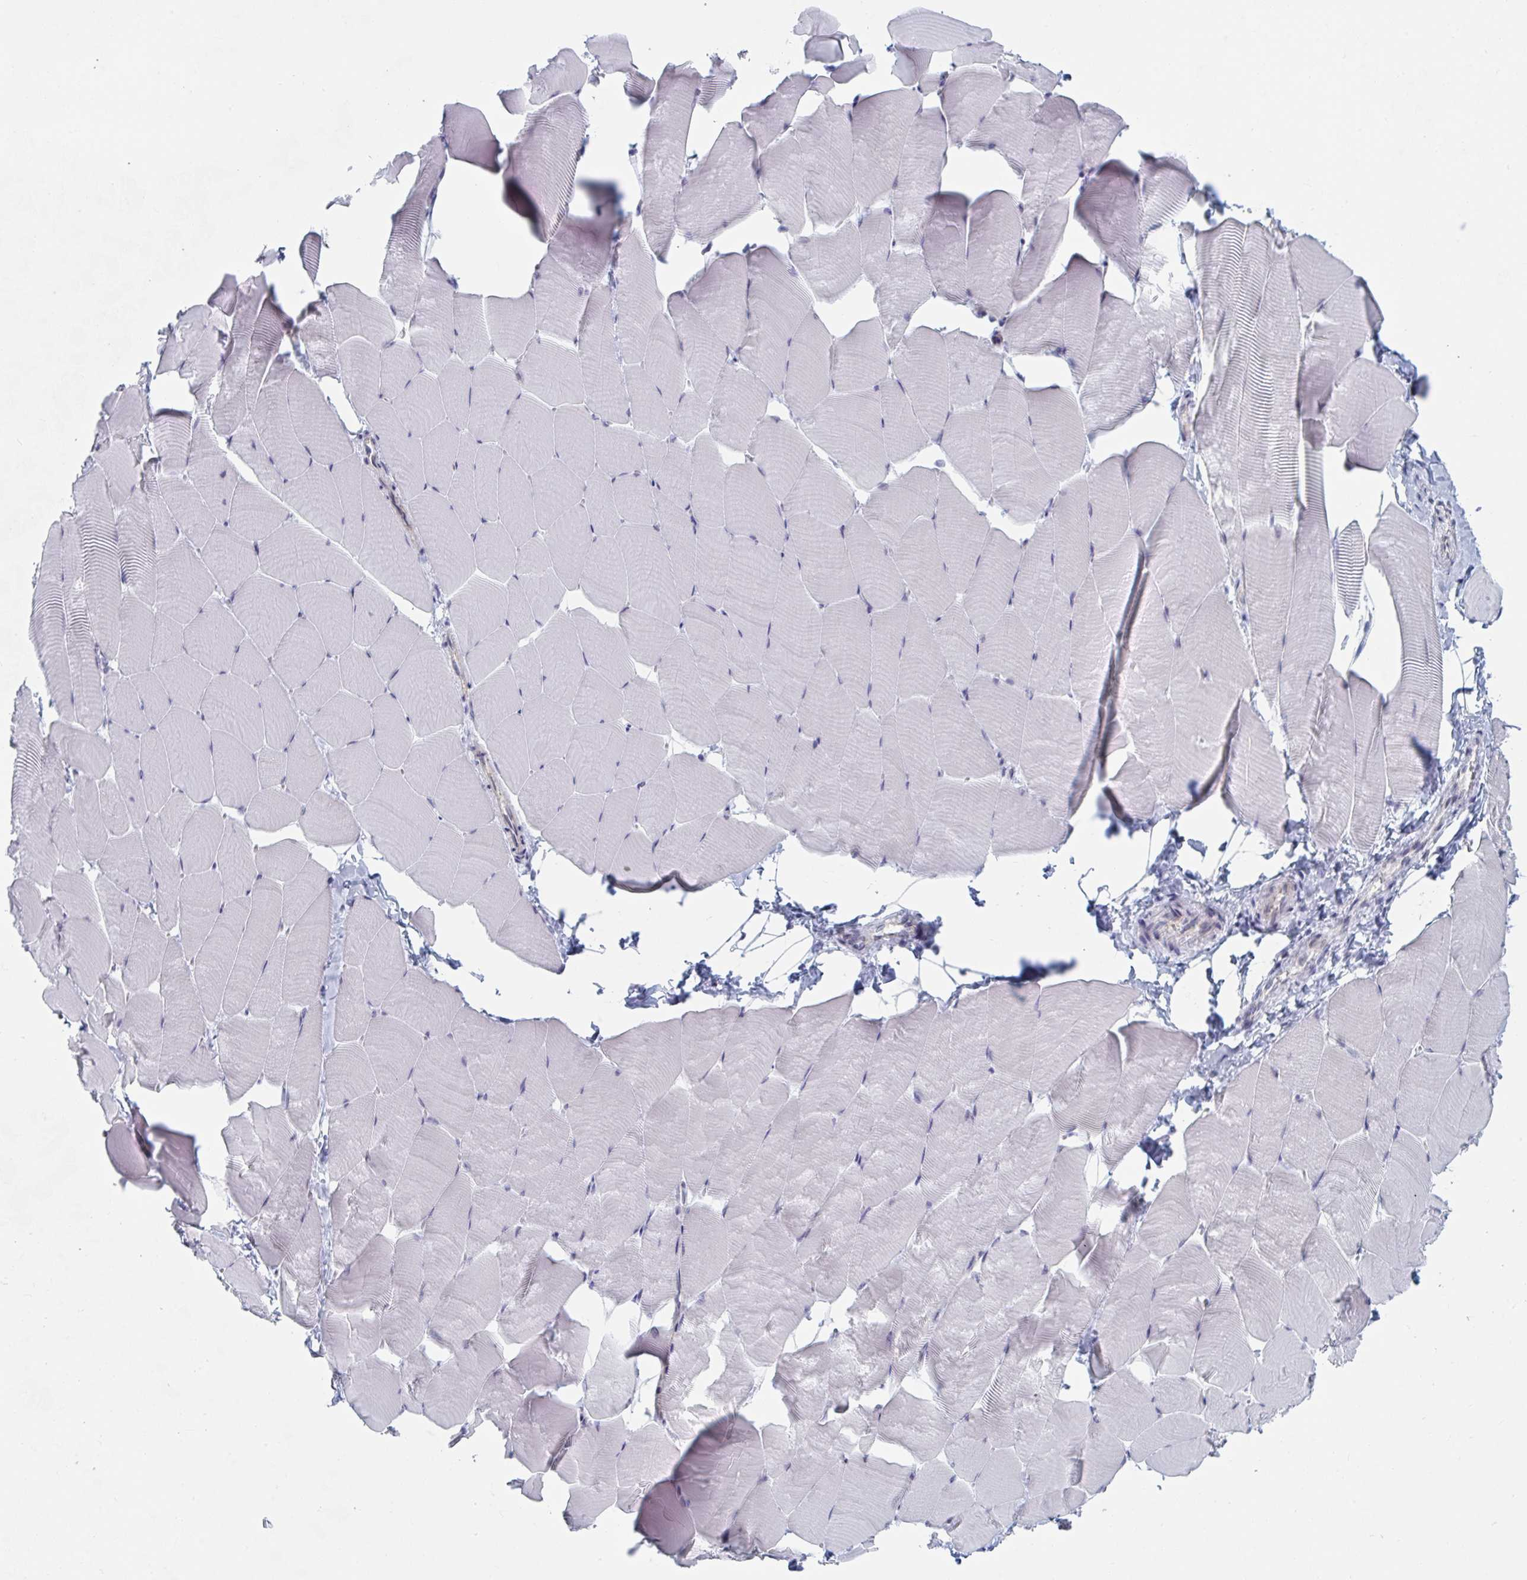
{"staining": {"intensity": "negative", "quantity": "none", "location": "none"}, "tissue": "skeletal muscle", "cell_type": "Myocytes", "image_type": "normal", "snomed": [{"axis": "morphology", "description": "Normal tissue, NOS"}, {"axis": "topography", "description": "Skeletal muscle"}], "caption": "A high-resolution histopathology image shows immunohistochemistry staining of unremarkable skeletal muscle, which demonstrates no significant expression in myocytes. (DAB IHC, high magnification).", "gene": "FOXA1", "patient": {"sex": "male", "age": 25}}